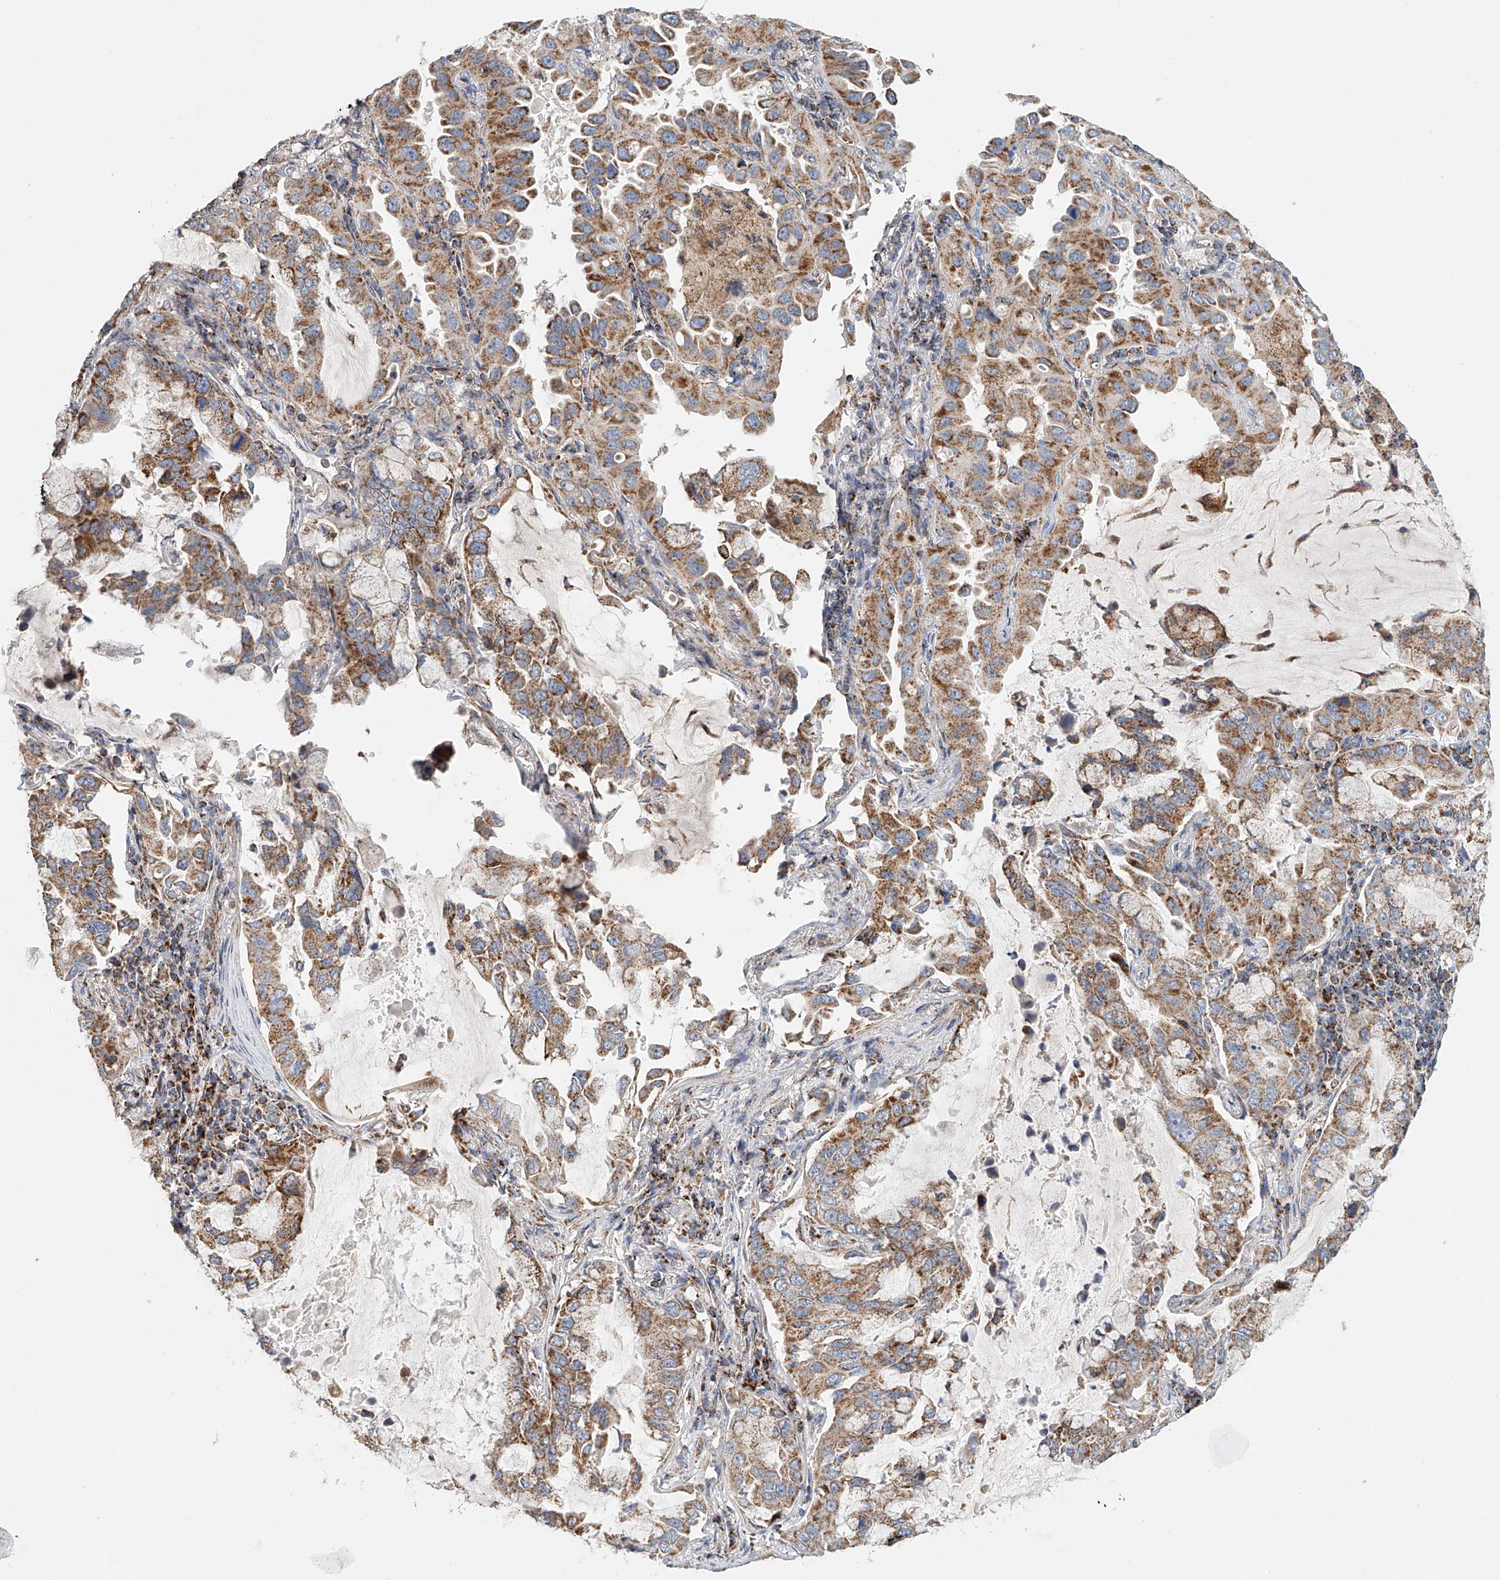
{"staining": {"intensity": "moderate", "quantity": ">75%", "location": "cytoplasmic/membranous"}, "tissue": "lung cancer", "cell_type": "Tumor cells", "image_type": "cancer", "snomed": [{"axis": "morphology", "description": "Adenocarcinoma, NOS"}, {"axis": "topography", "description": "Lung"}], "caption": "DAB (3,3'-diaminobenzidine) immunohistochemical staining of human lung cancer displays moderate cytoplasmic/membranous protein staining in approximately >75% of tumor cells.", "gene": "MCL1", "patient": {"sex": "male", "age": 64}}